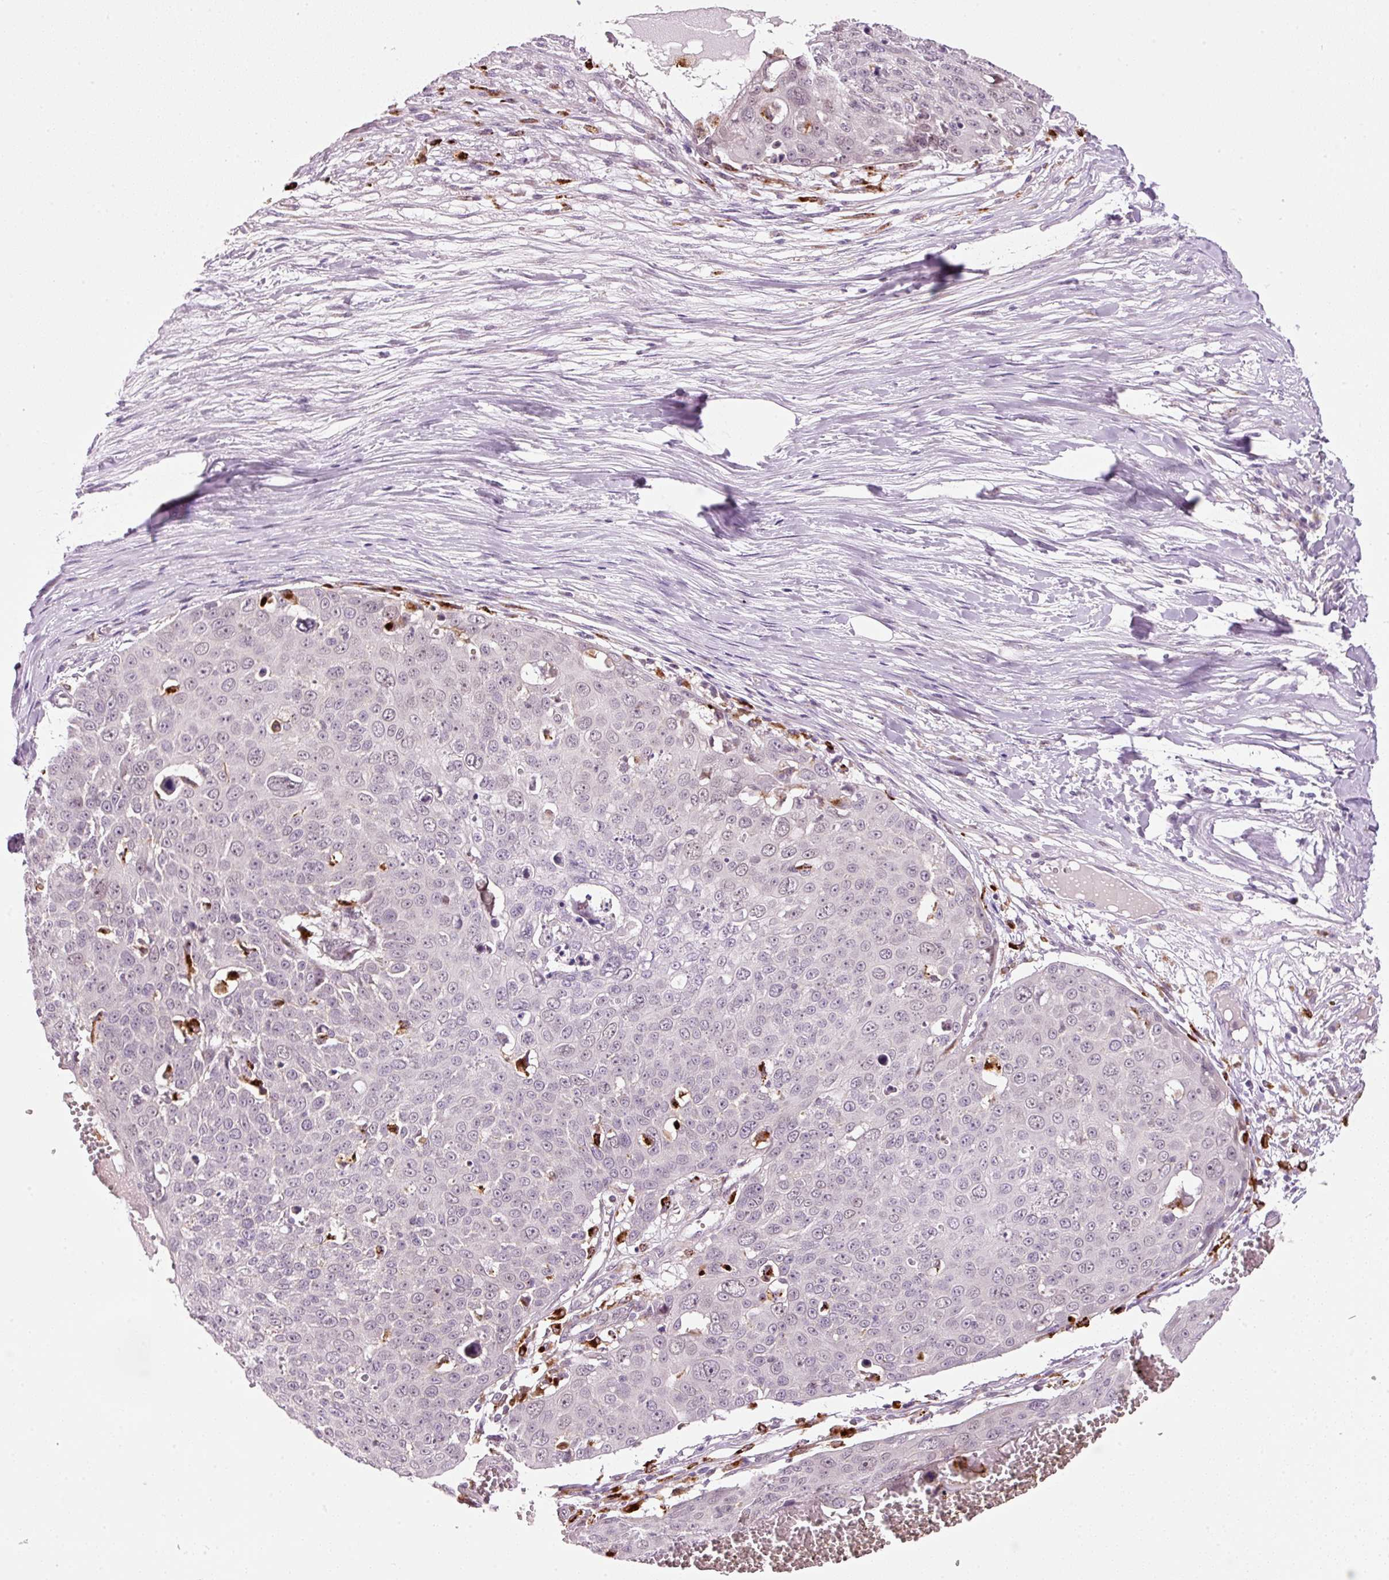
{"staining": {"intensity": "negative", "quantity": "none", "location": "none"}, "tissue": "skin cancer", "cell_type": "Tumor cells", "image_type": "cancer", "snomed": [{"axis": "morphology", "description": "Squamous cell carcinoma, NOS"}, {"axis": "topography", "description": "Skin"}], "caption": "Tumor cells show no significant protein expression in squamous cell carcinoma (skin).", "gene": "ZNF639", "patient": {"sex": "male", "age": 71}}